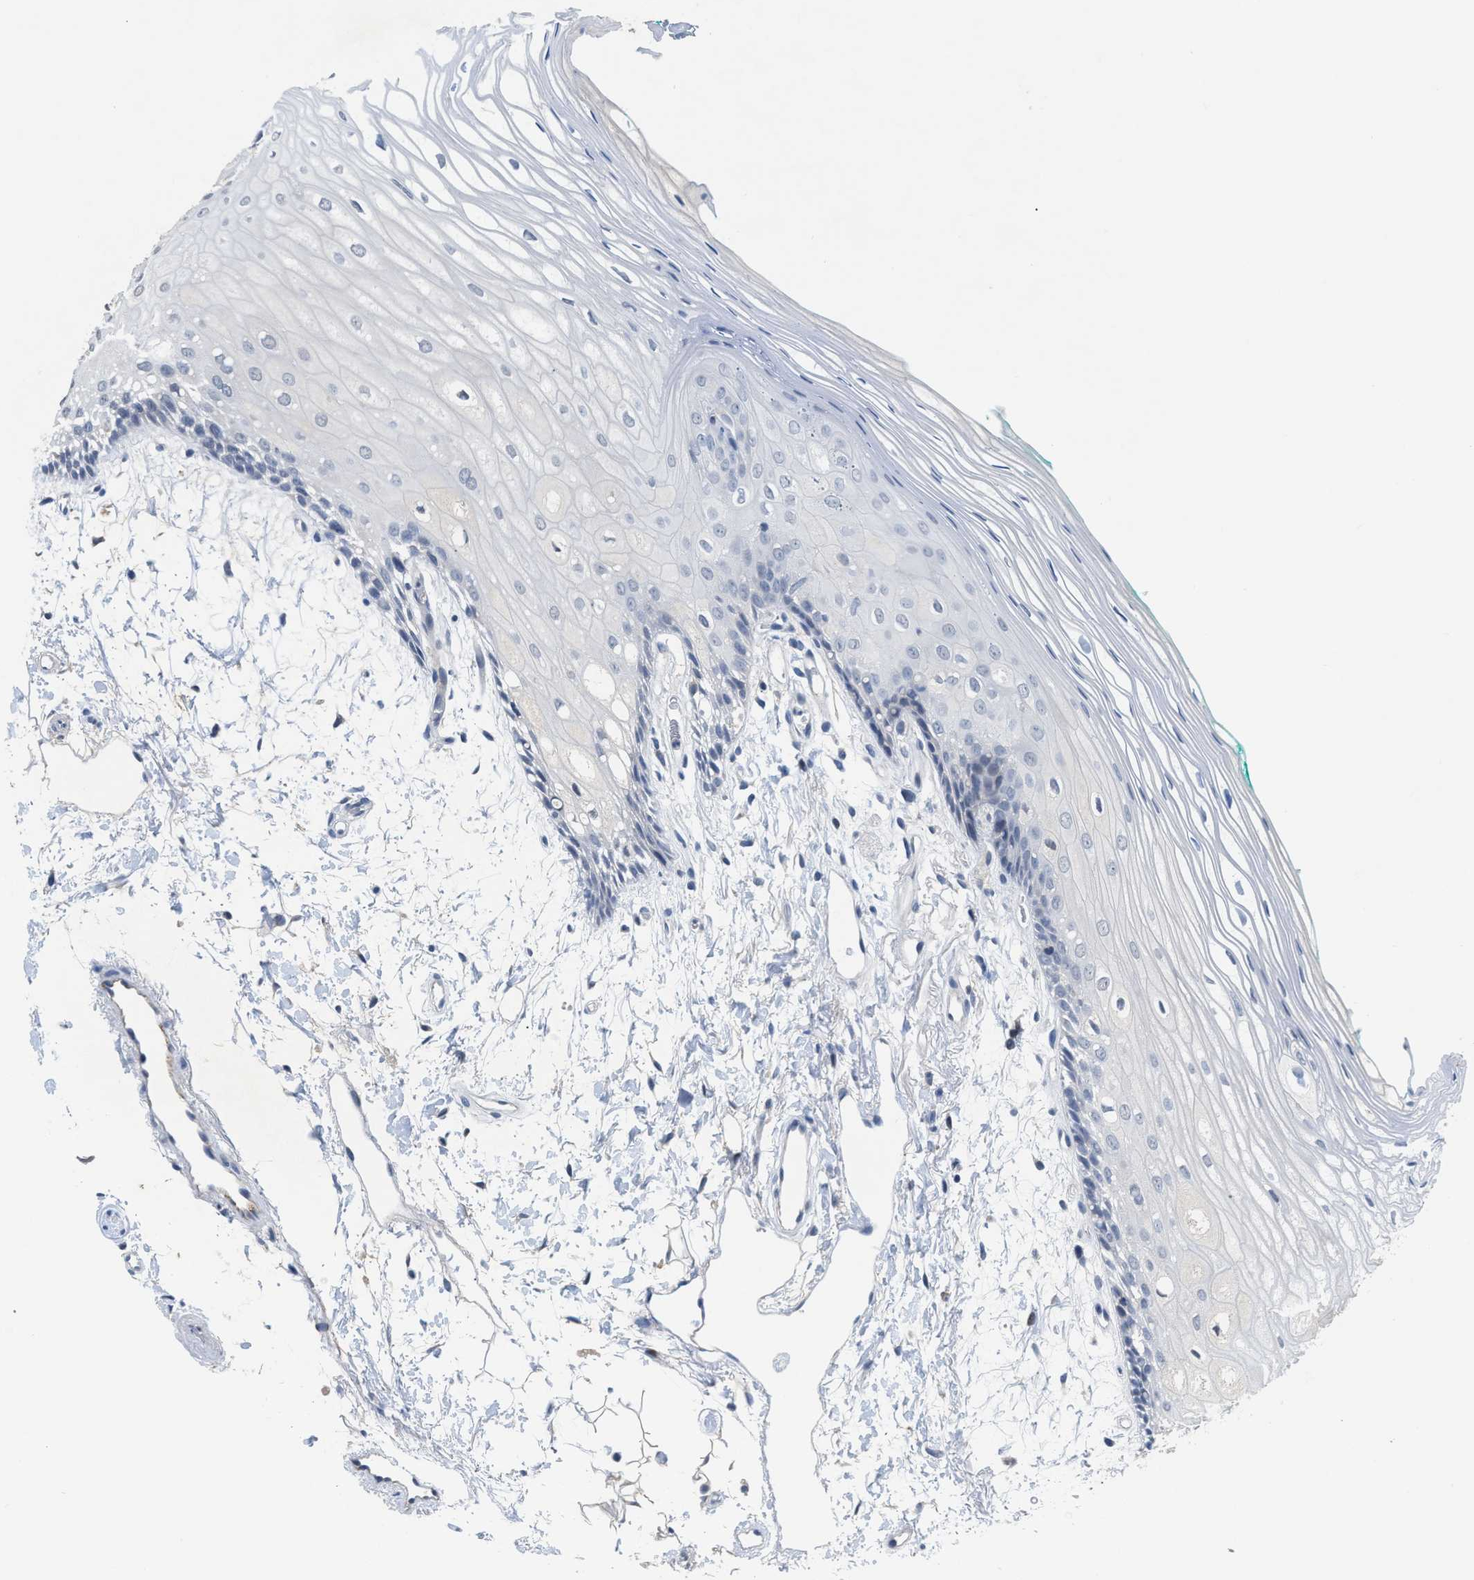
{"staining": {"intensity": "negative", "quantity": "none", "location": "none"}, "tissue": "oral mucosa", "cell_type": "Squamous epithelial cells", "image_type": "normal", "snomed": [{"axis": "morphology", "description": "Normal tissue, NOS"}, {"axis": "topography", "description": "Skeletal muscle"}, {"axis": "topography", "description": "Oral tissue"}, {"axis": "topography", "description": "Peripheral nerve tissue"}], "caption": "Histopathology image shows no protein positivity in squamous epithelial cells of unremarkable oral mucosa. The staining was performed using DAB to visualize the protein expression in brown, while the nuclei were stained in blue with hematoxylin (Magnification: 20x).", "gene": "OR9K2", "patient": {"sex": "female", "age": 84}}